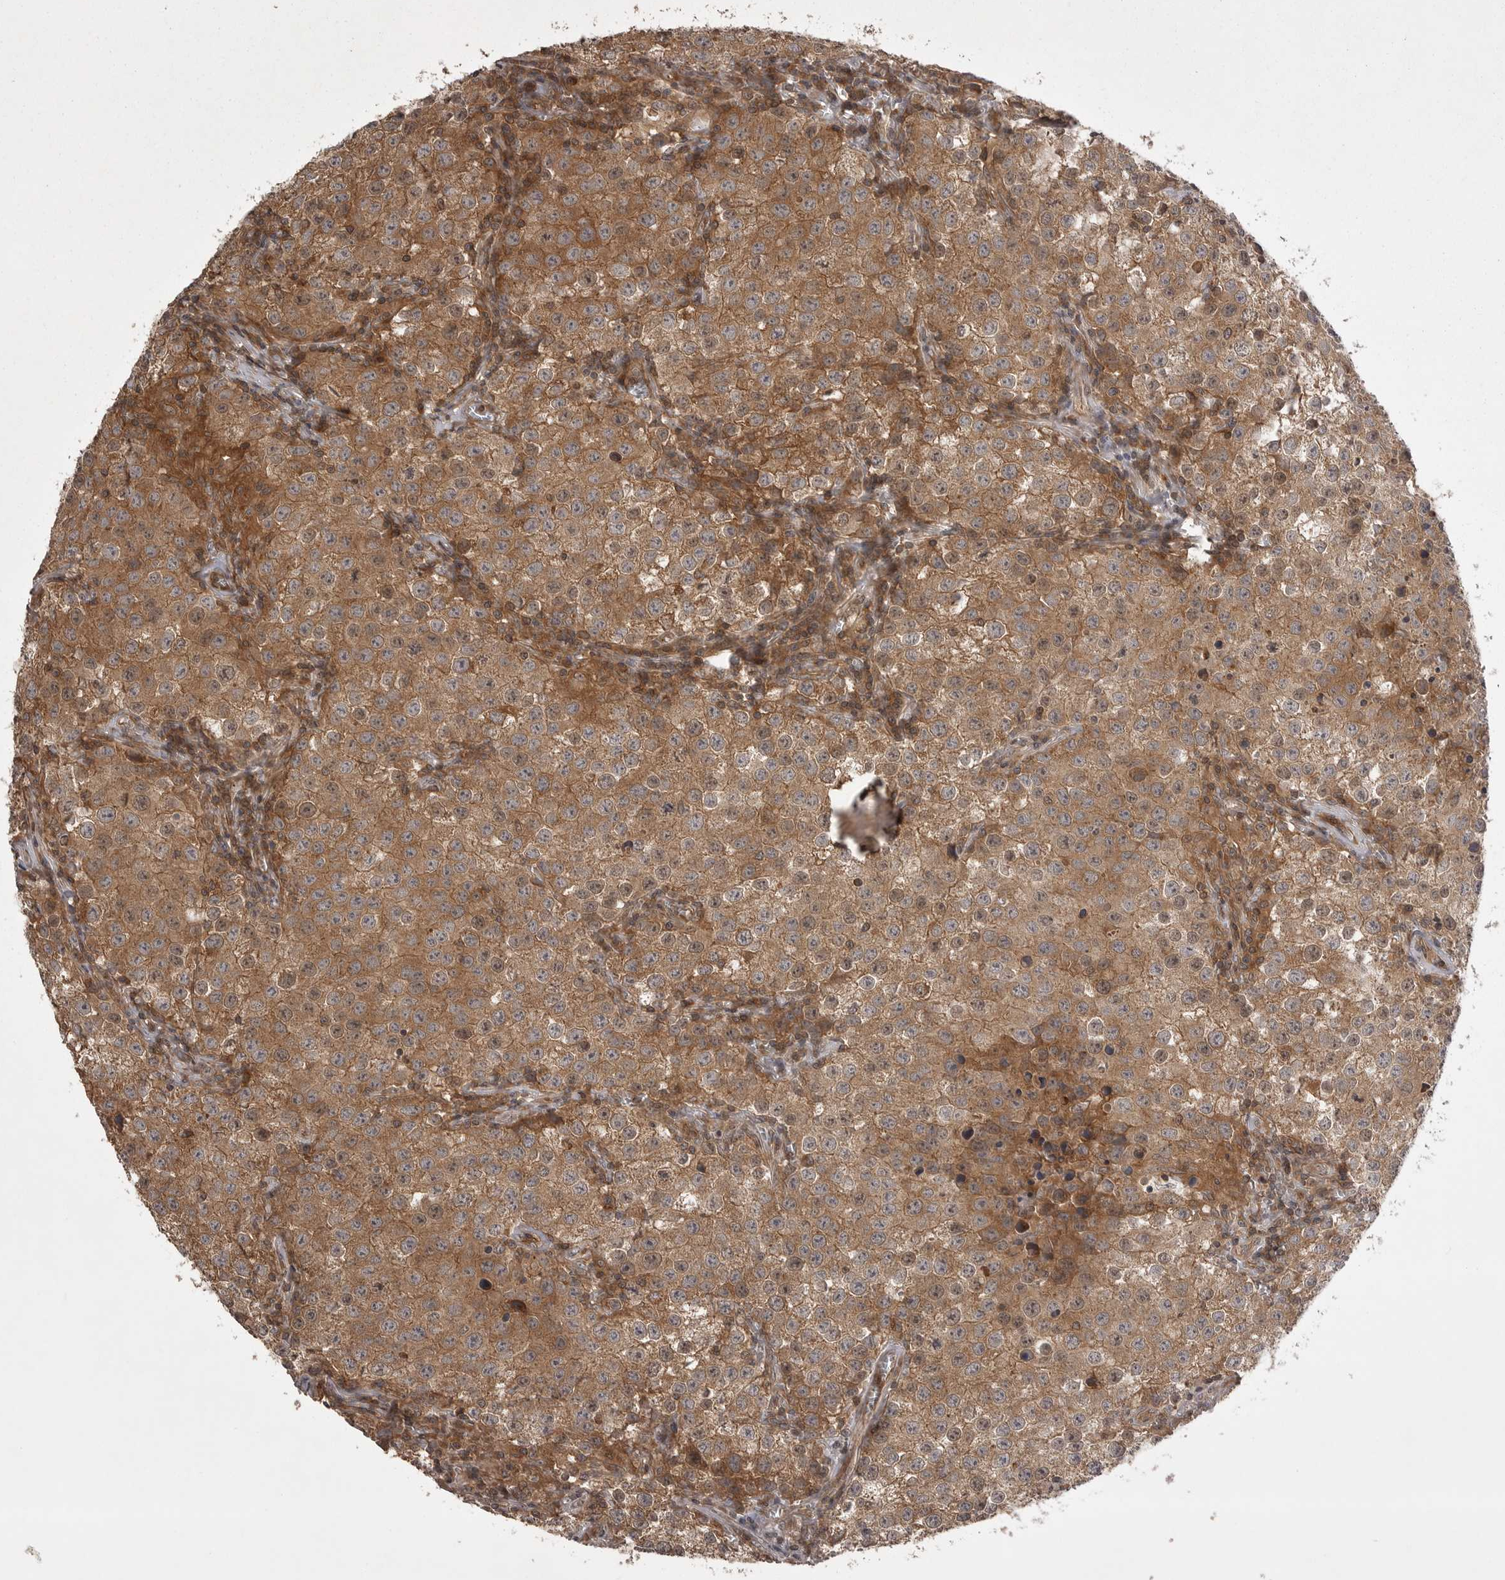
{"staining": {"intensity": "moderate", "quantity": ">75%", "location": "cytoplasmic/membranous"}, "tissue": "testis cancer", "cell_type": "Tumor cells", "image_type": "cancer", "snomed": [{"axis": "morphology", "description": "Seminoma, NOS"}, {"axis": "morphology", "description": "Carcinoma, Embryonal, NOS"}, {"axis": "topography", "description": "Testis"}], "caption": "Protein expression by immunohistochemistry (IHC) displays moderate cytoplasmic/membranous expression in approximately >75% of tumor cells in testis cancer. The staining was performed using DAB, with brown indicating positive protein expression. Nuclei are stained blue with hematoxylin.", "gene": "STK24", "patient": {"sex": "male", "age": 43}}